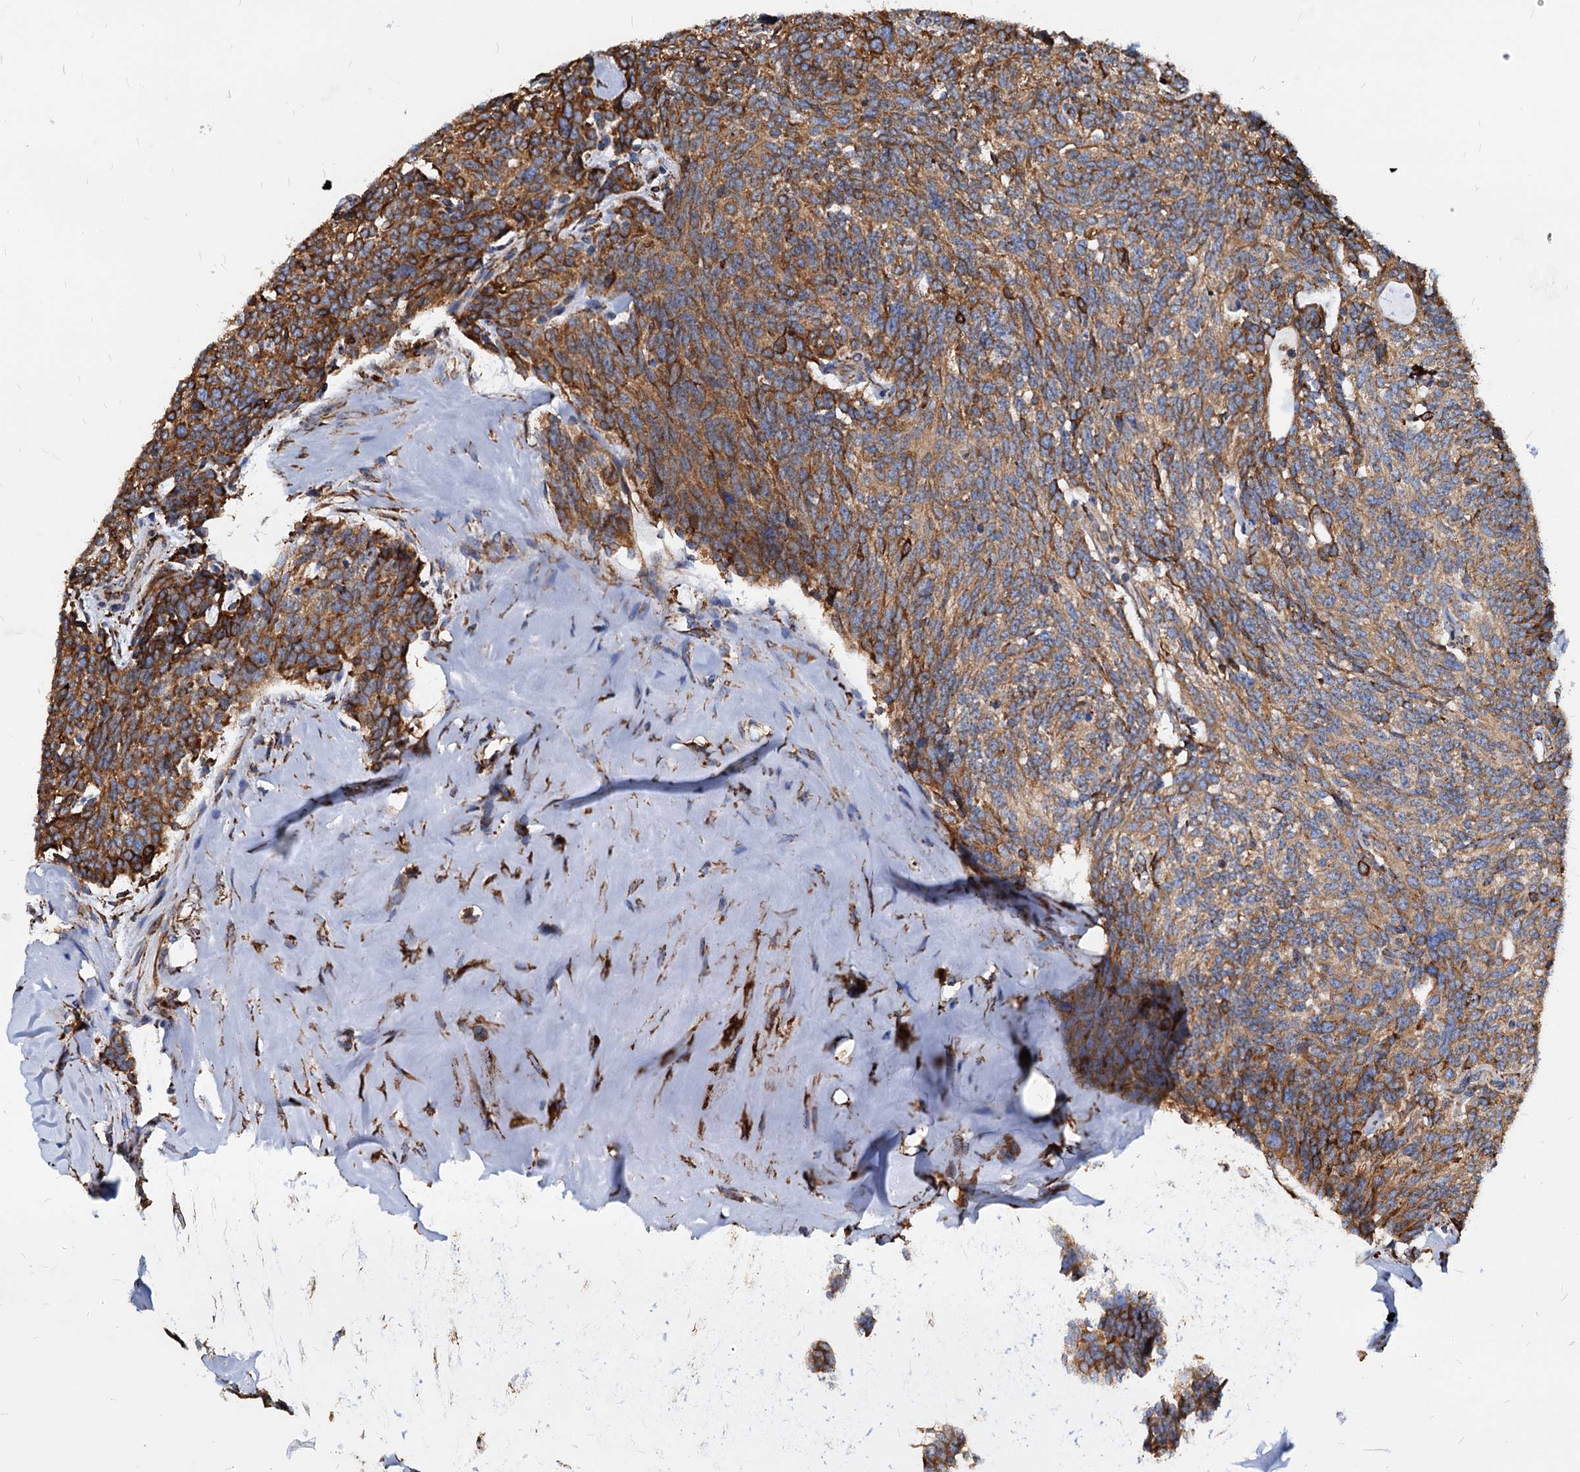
{"staining": {"intensity": "moderate", "quantity": ">75%", "location": "cytoplasmic/membranous"}, "tissue": "carcinoid", "cell_type": "Tumor cells", "image_type": "cancer", "snomed": [{"axis": "morphology", "description": "Carcinoid, malignant, NOS"}, {"axis": "topography", "description": "Lung"}], "caption": "About >75% of tumor cells in human carcinoid reveal moderate cytoplasmic/membranous protein positivity as visualized by brown immunohistochemical staining.", "gene": "HSPA5", "patient": {"sex": "female", "age": 46}}